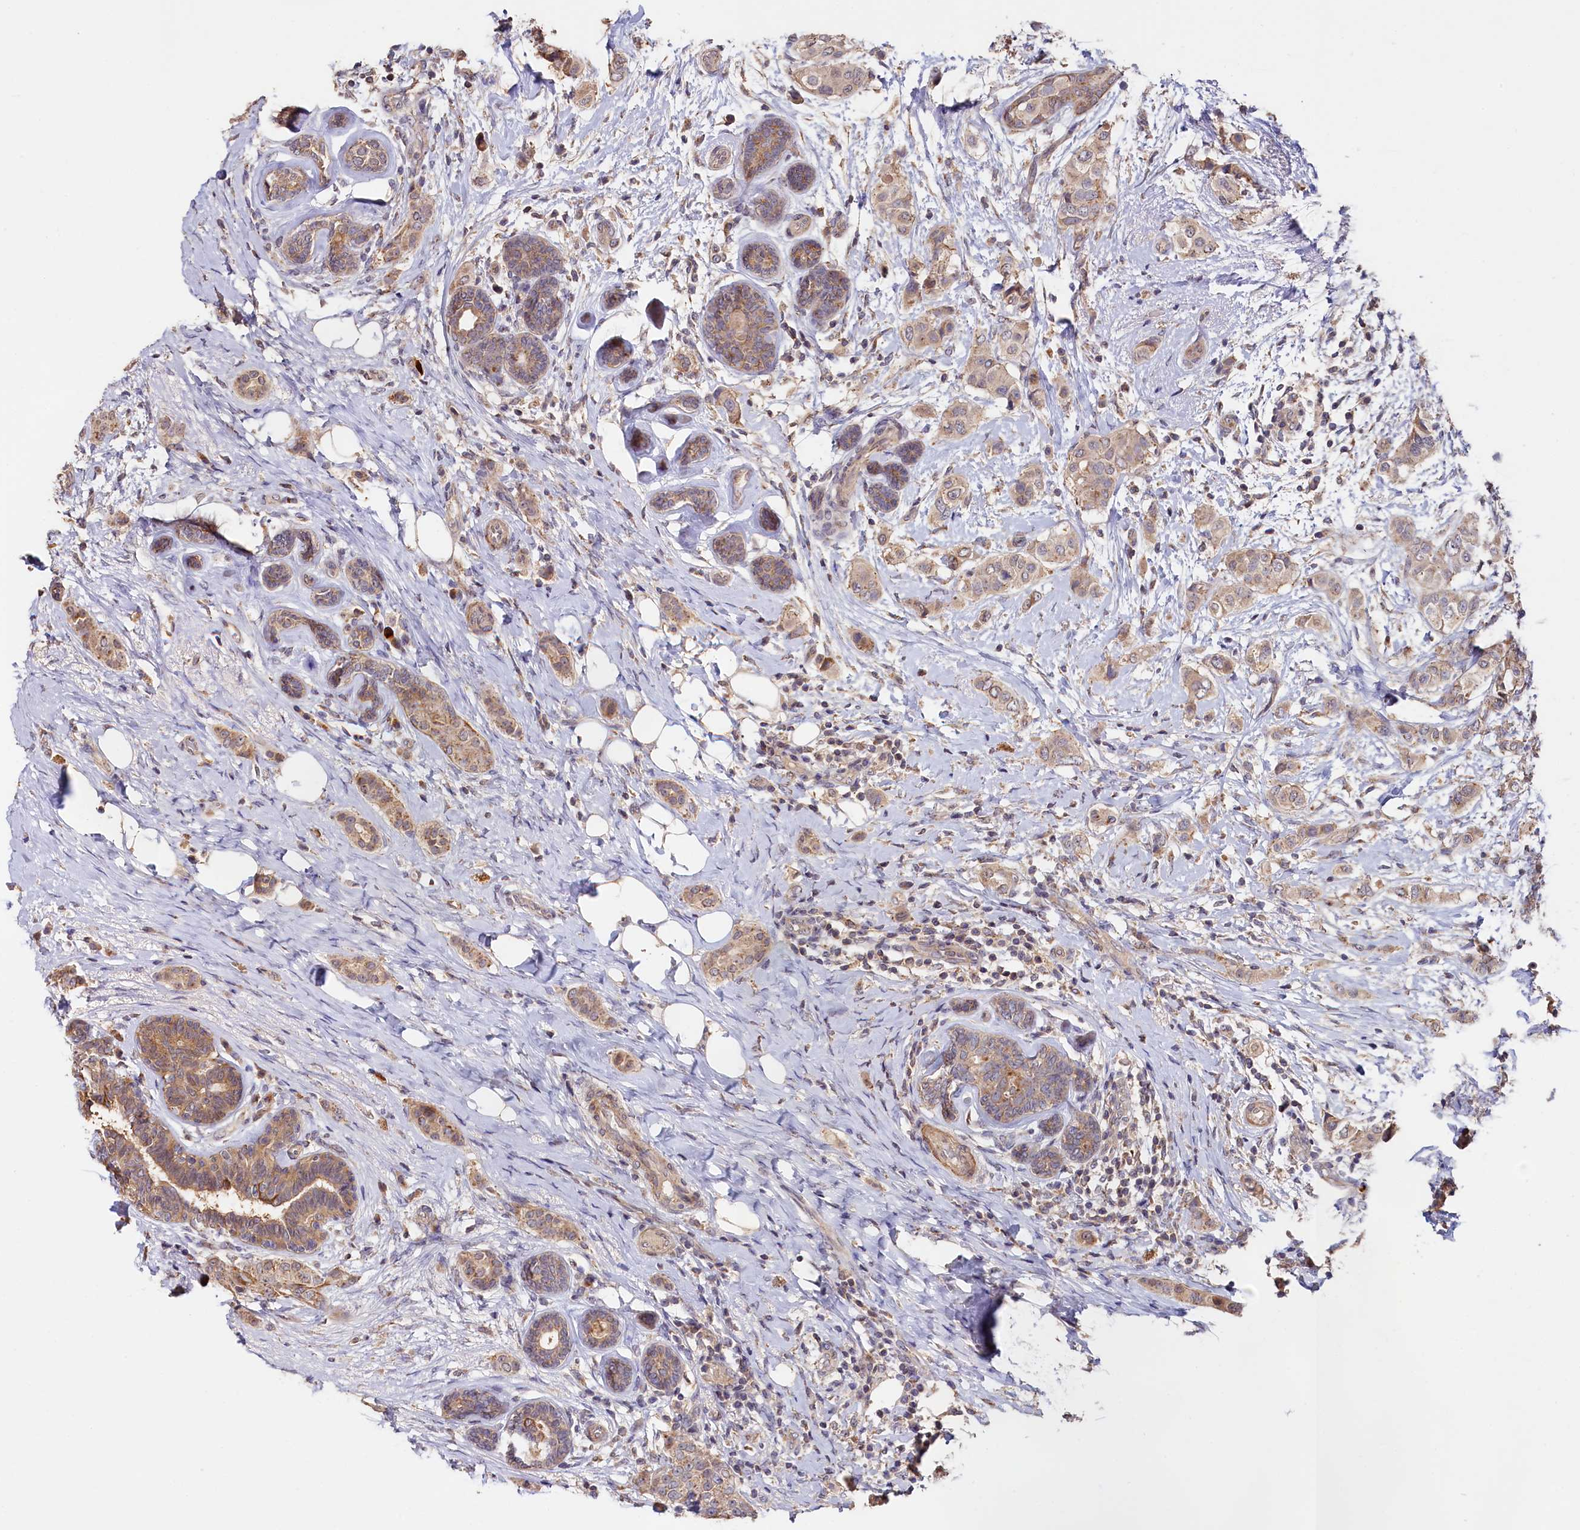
{"staining": {"intensity": "moderate", "quantity": ">75%", "location": "cytoplasmic/membranous"}, "tissue": "breast cancer", "cell_type": "Tumor cells", "image_type": "cancer", "snomed": [{"axis": "morphology", "description": "Lobular carcinoma"}, {"axis": "topography", "description": "Breast"}], "caption": "This micrograph displays lobular carcinoma (breast) stained with immunohistochemistry (IHC) to label a protein in brown. The cytoplasmic/membranous of tumor cells show moderate positivity for the protein. Nuclei are counter-stained blue.", "gene": "TANGO6", "patient": {"sex": "female", "age": 51}}